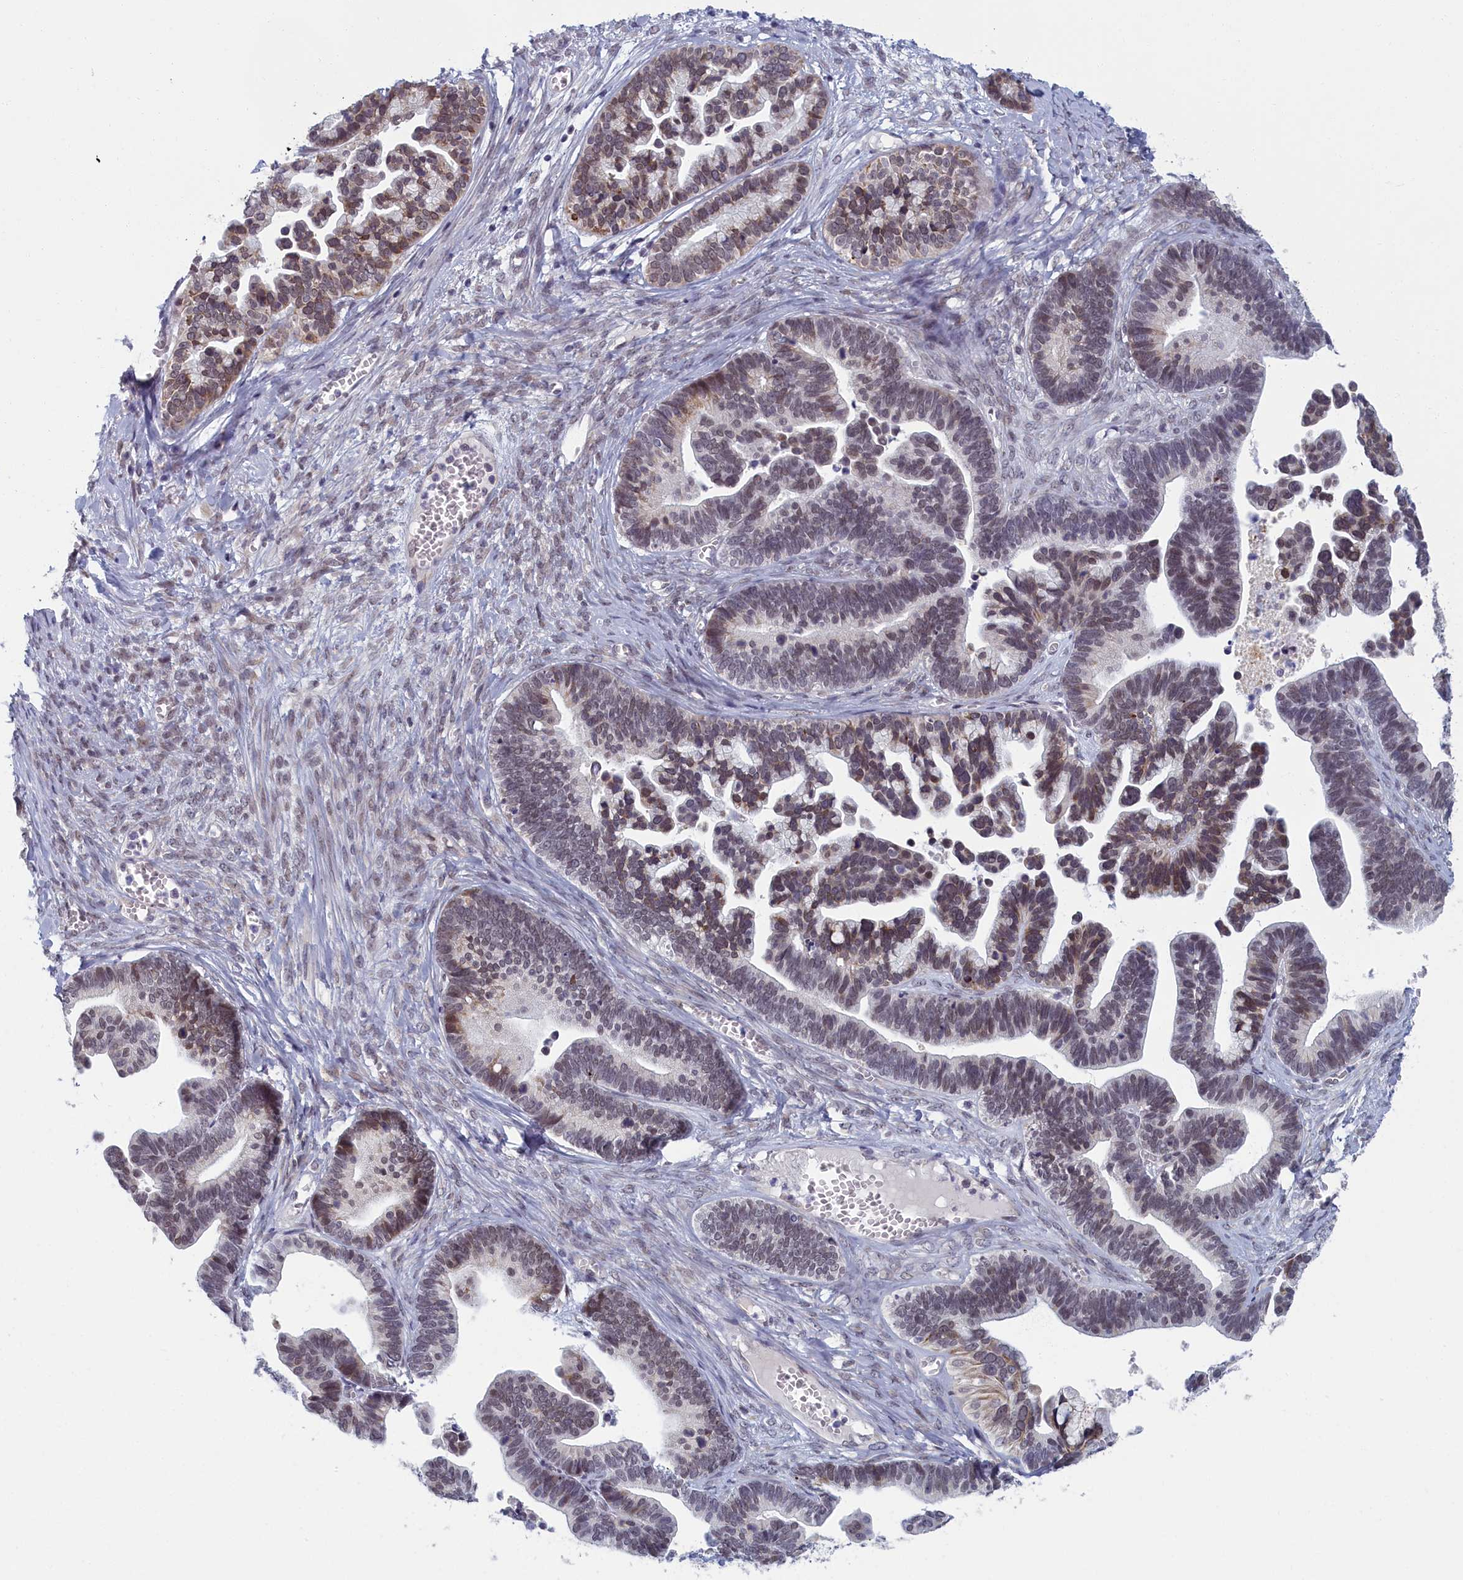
{"staining": {"intensity": "weak", "quantity": "<25%", "location": "cytoplasmic/membranous"}, "tissue": "ovarian cancer", "cell_type": "Tumor cells", "image_type": "cancer", "snomed": [{"axis": "morphology", "description": "Cystadenocarcinoma, serous, NOS"}, {"axis": "topography", "description": "Ovary"}], "caption": "An immunohistochemistry (IHC) micrograph of serous cystadenocarcinoma (ovarian) is shown. There is no staining in tumor cells of serous cystadenocarcinoma (ovarian).", "gene": "DNAJC17", "patient": {"sex": "female", "age": 56}}